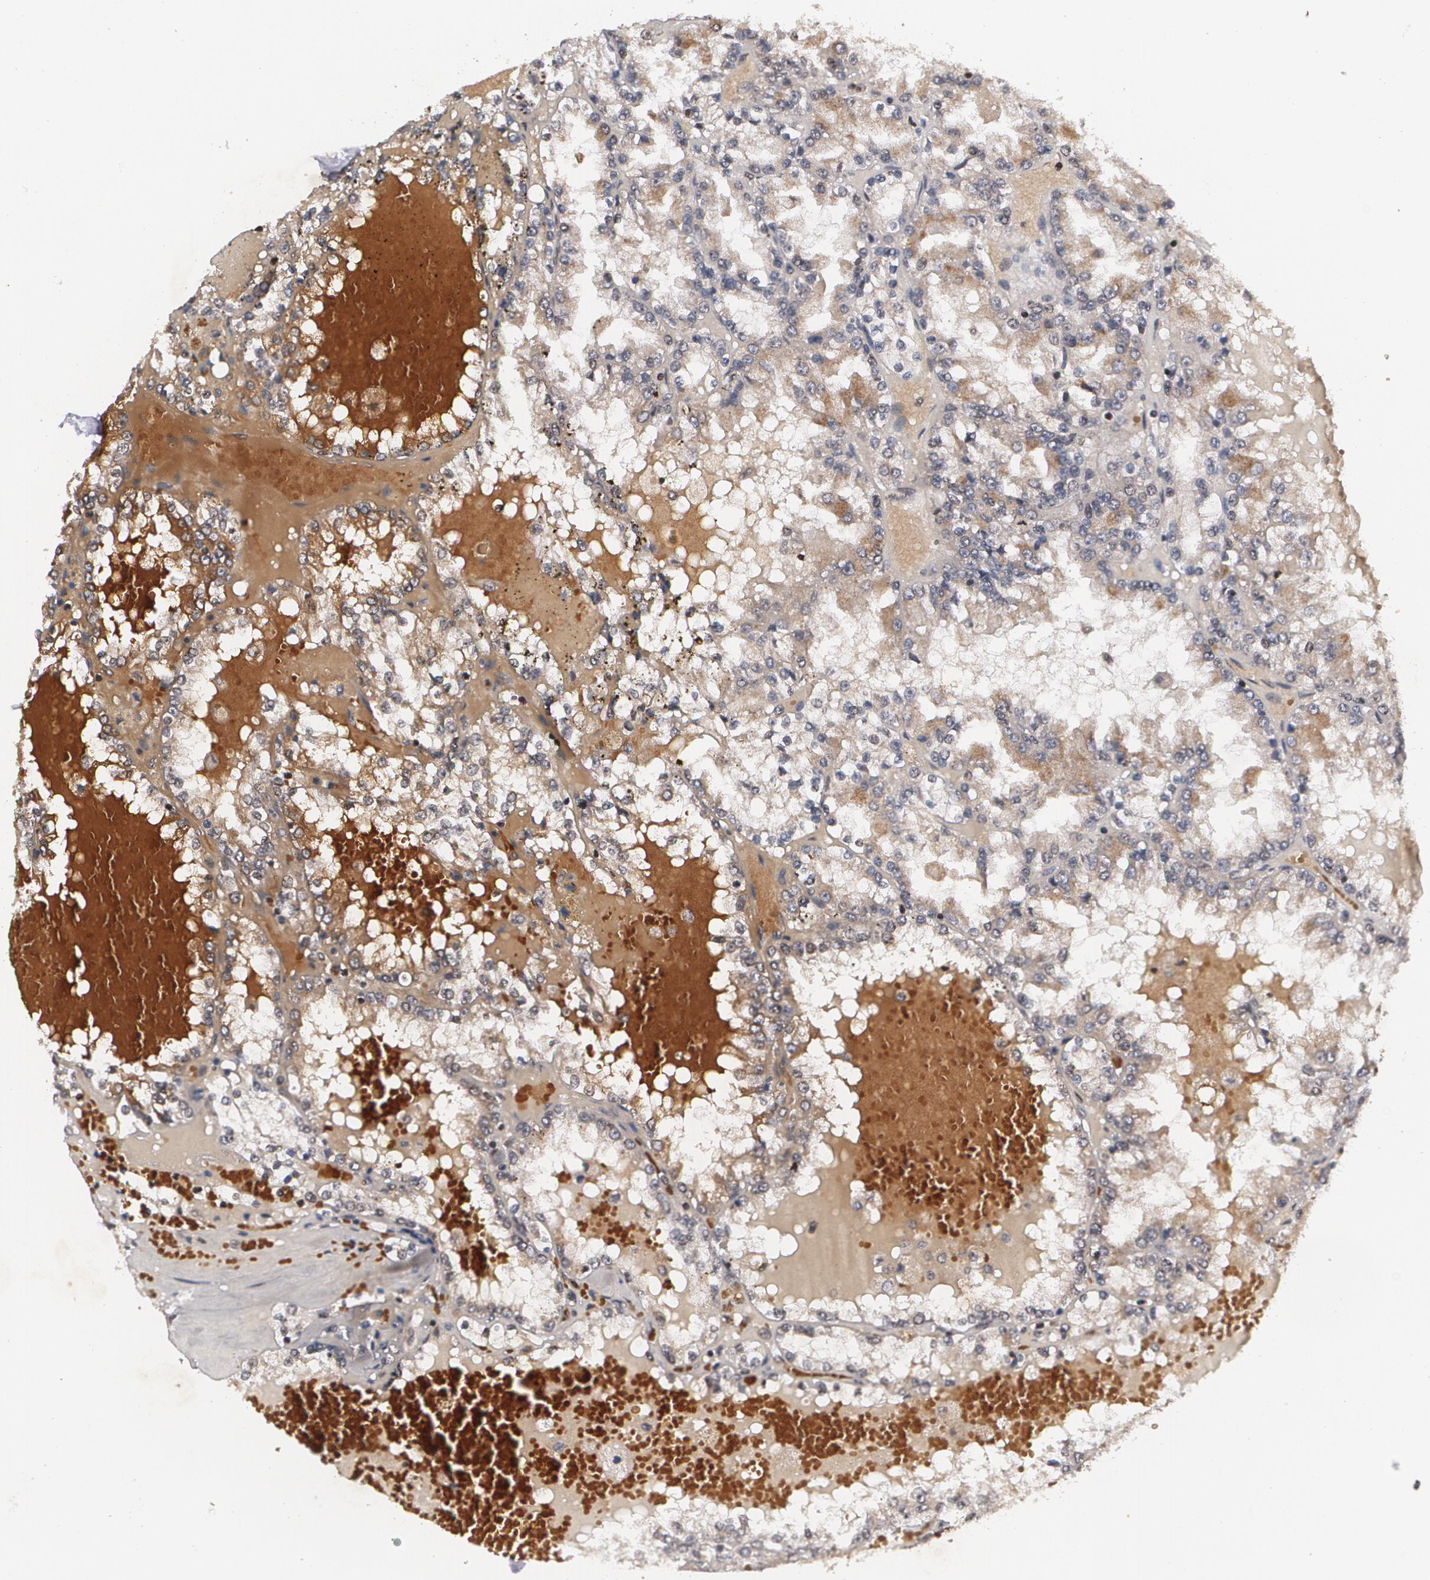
{"staining": {"intensity": "weak", "quantity": "25%-75%", "location": "cytoplasmic/membranous"}, "tissue": "renal cancer", "cell_type": "Tumor cells", "image_type": "cancer", "snomed": [{"axis": "morphology", "description": "Adenocarcinoma, NOS"}, {"axis": "topography", "description": "Kidney"}], "caption": "IHC of adenocarcinoma (renal) displays low levels of weak cytoplasmic/membranous expression in approximately 25%-75% of tumor cells.", "gene": "MVP", "patient": {"sex": "female", "age": 56}}